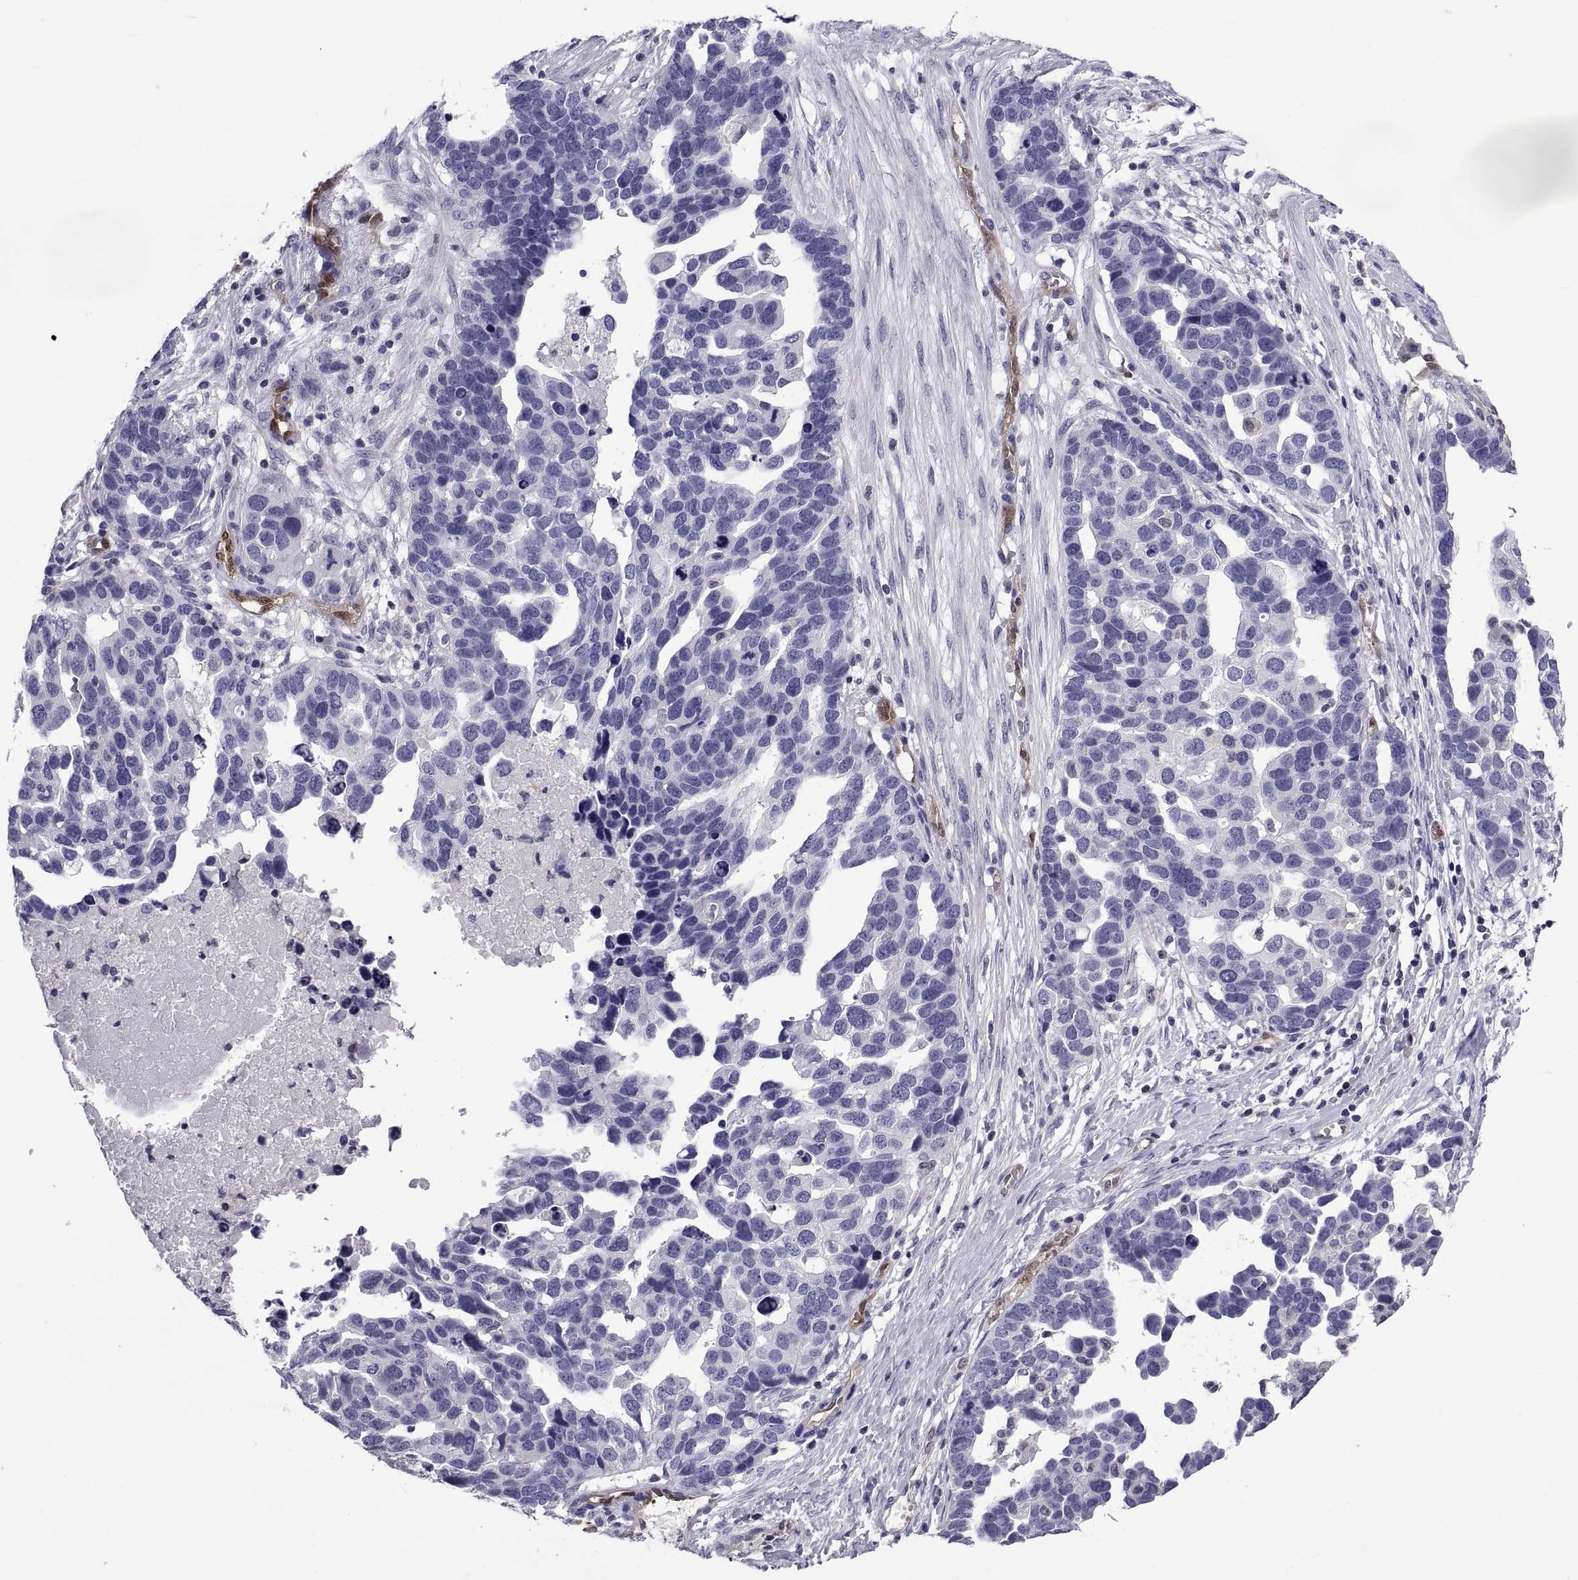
{"staining": {"intensity": "negative", "quantity": "none", "location": "none"}, "tissue": "ovarian cancer", "cell_type": "Tumor cells", "image_type": "cancer", "snomed": [{"axis": "morphology", "description": "Cystadenocarcinoma, serous, NOS"}, {"axis": "topography", "description": "Ovary"}], "caption": "Tumor cells are negative for brown protein staining in ovarian cancer. Nuclei are stained in blue.", "gene": "LCN9", "patient": {"sex": "female", "age": 54}}